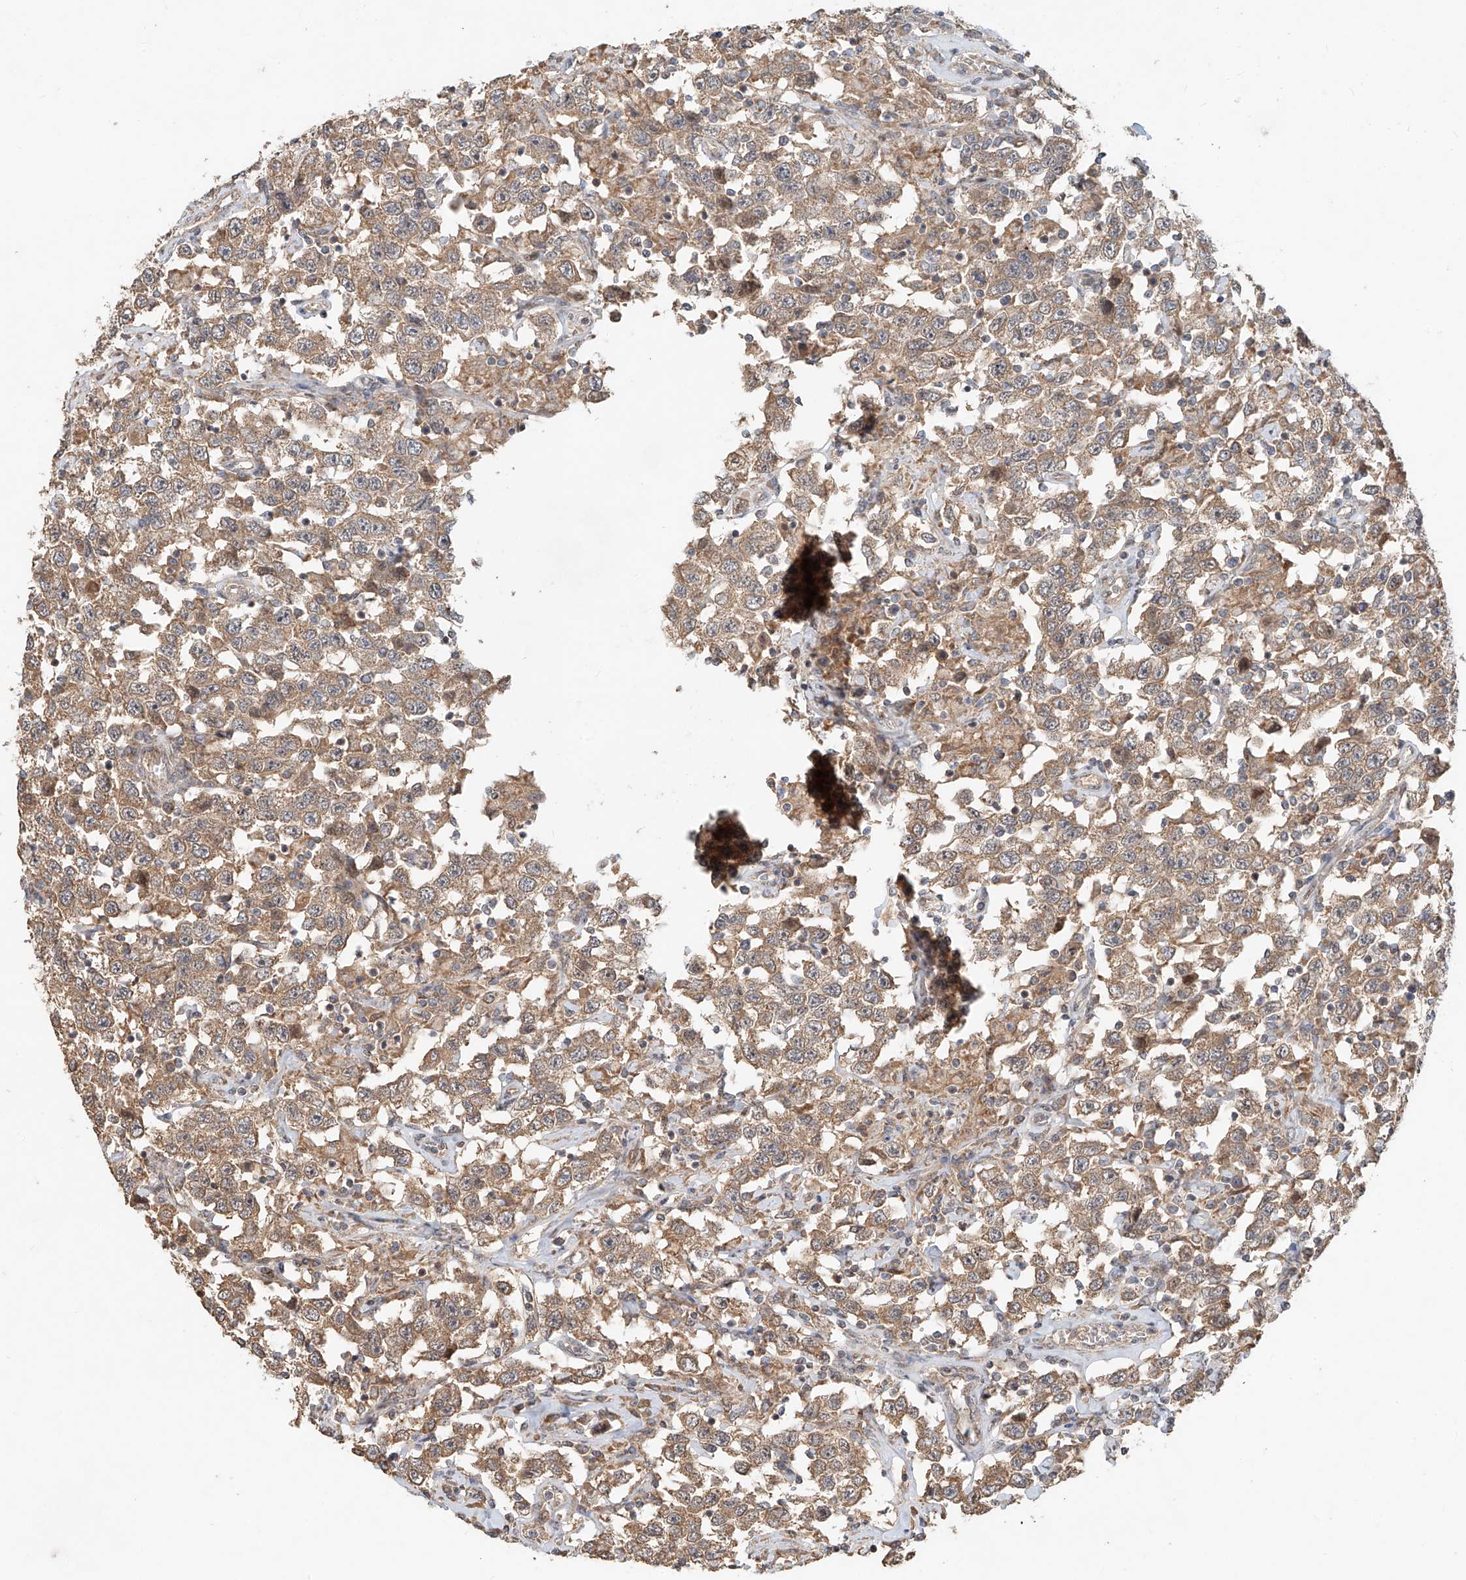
{"staining": {"intensity": "moderate", "quantity": ">75%", "location": "cytoplasmic/membranous"}, "tissue": "testis cancer", "cell_type": "Tumor cells", "image_type": "cancer", "snomed": [{"axis": "morphology", "description": "Seminoma, NOS"}, {"axis": "topography", "description": "Testis"}], "caption": "Protein staining reveals moderate cytoplasmic/membranous staining in about >75% of tumor cells in testis cancer.", "gene": "TMEM61", "patient": {"sex": "male", "age": 41}}